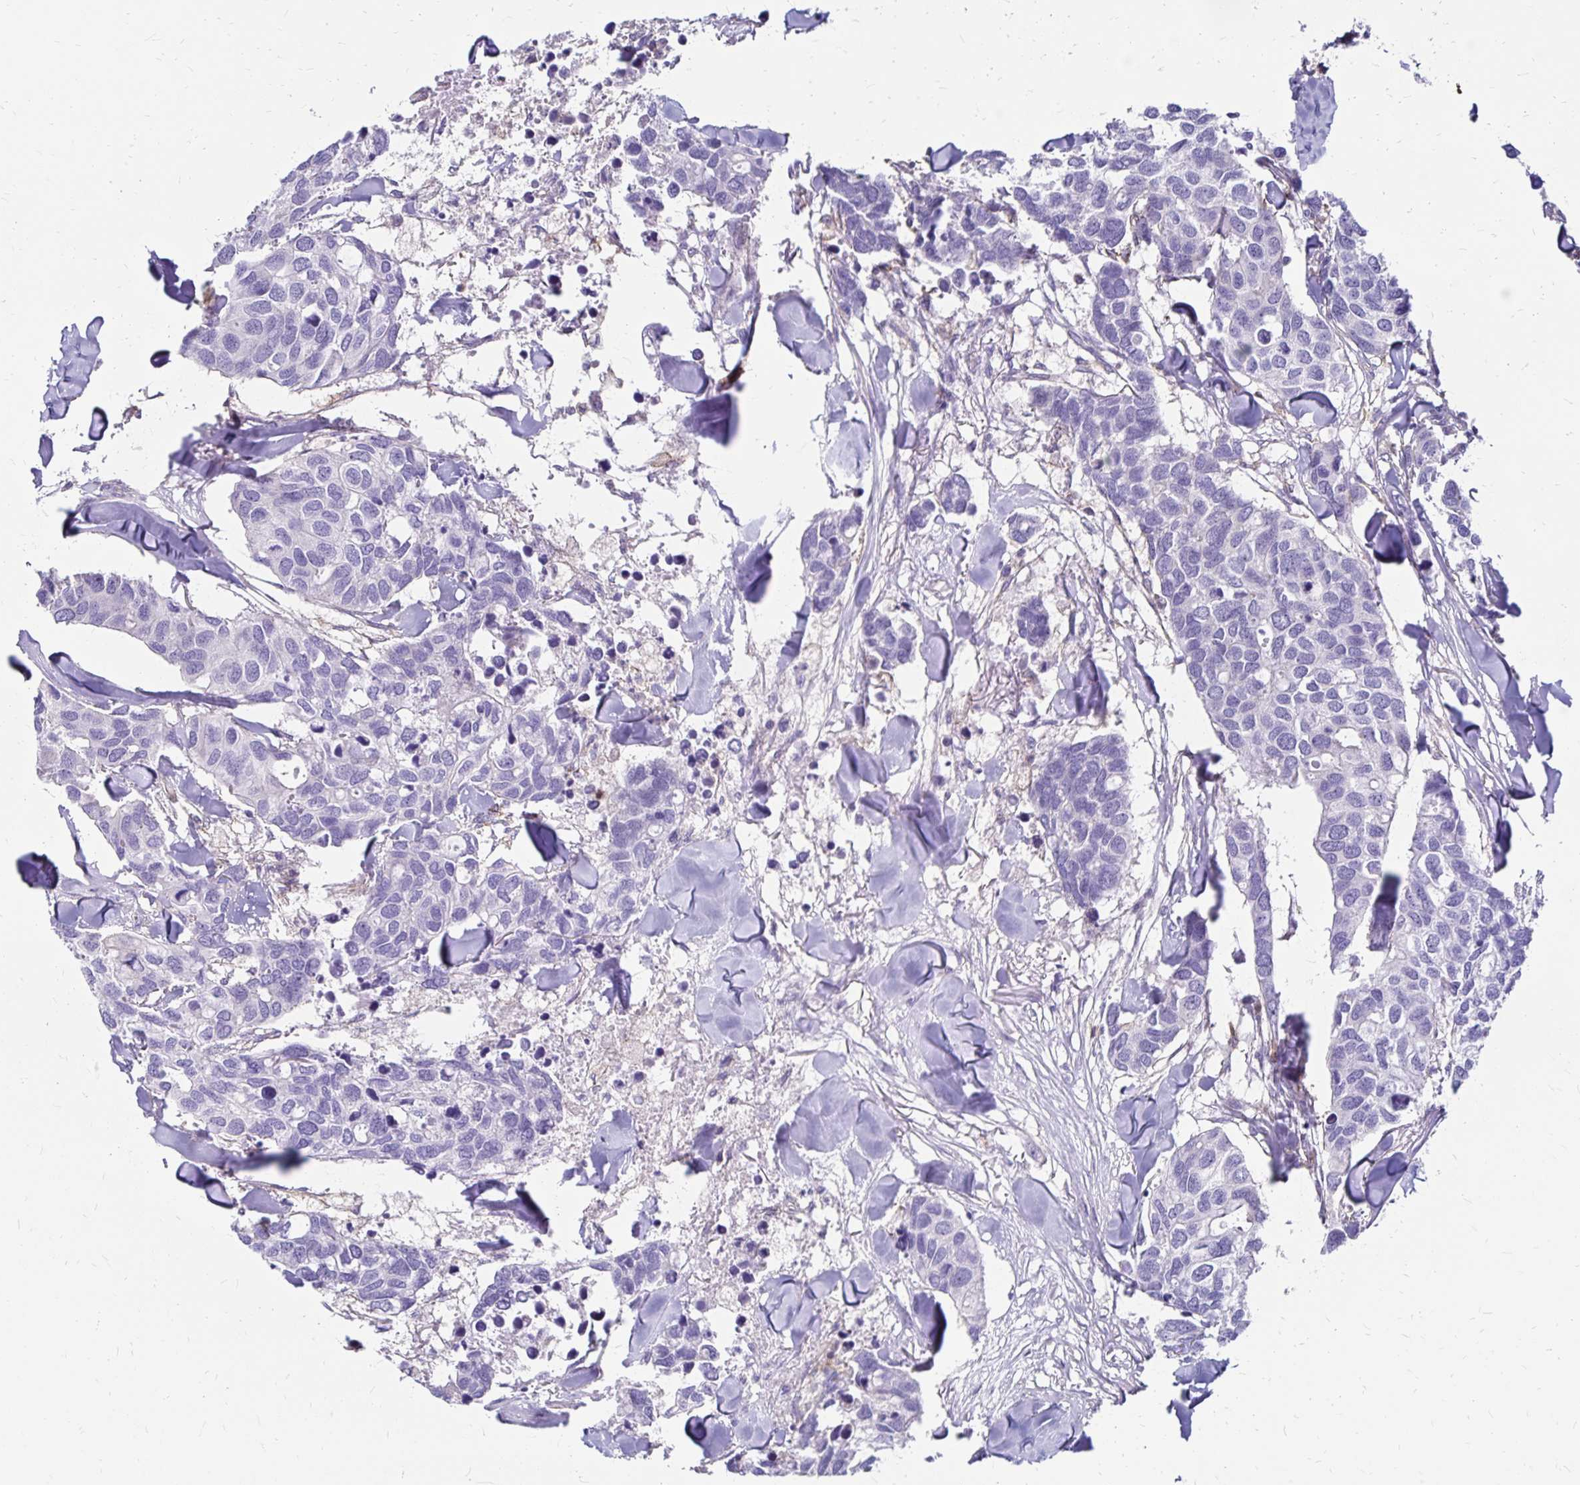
{"staining": {"intensity": "negative", "quantity": "none", "location": "none"}, "tissue": "breast cancer", "cell_type": "Tumor cells", "image_type": "cancer", "snomed": [{"axis": "morphology", "description": "Duct carcinoma"}, {"axis": "topography", "description": "Breast"}], "caption": "Tumor cells show no significant positivity in infiltrating ductal carcinoma (breast).", "gene": "TNS3", "patient": {"sex": "female", "age": 83}}